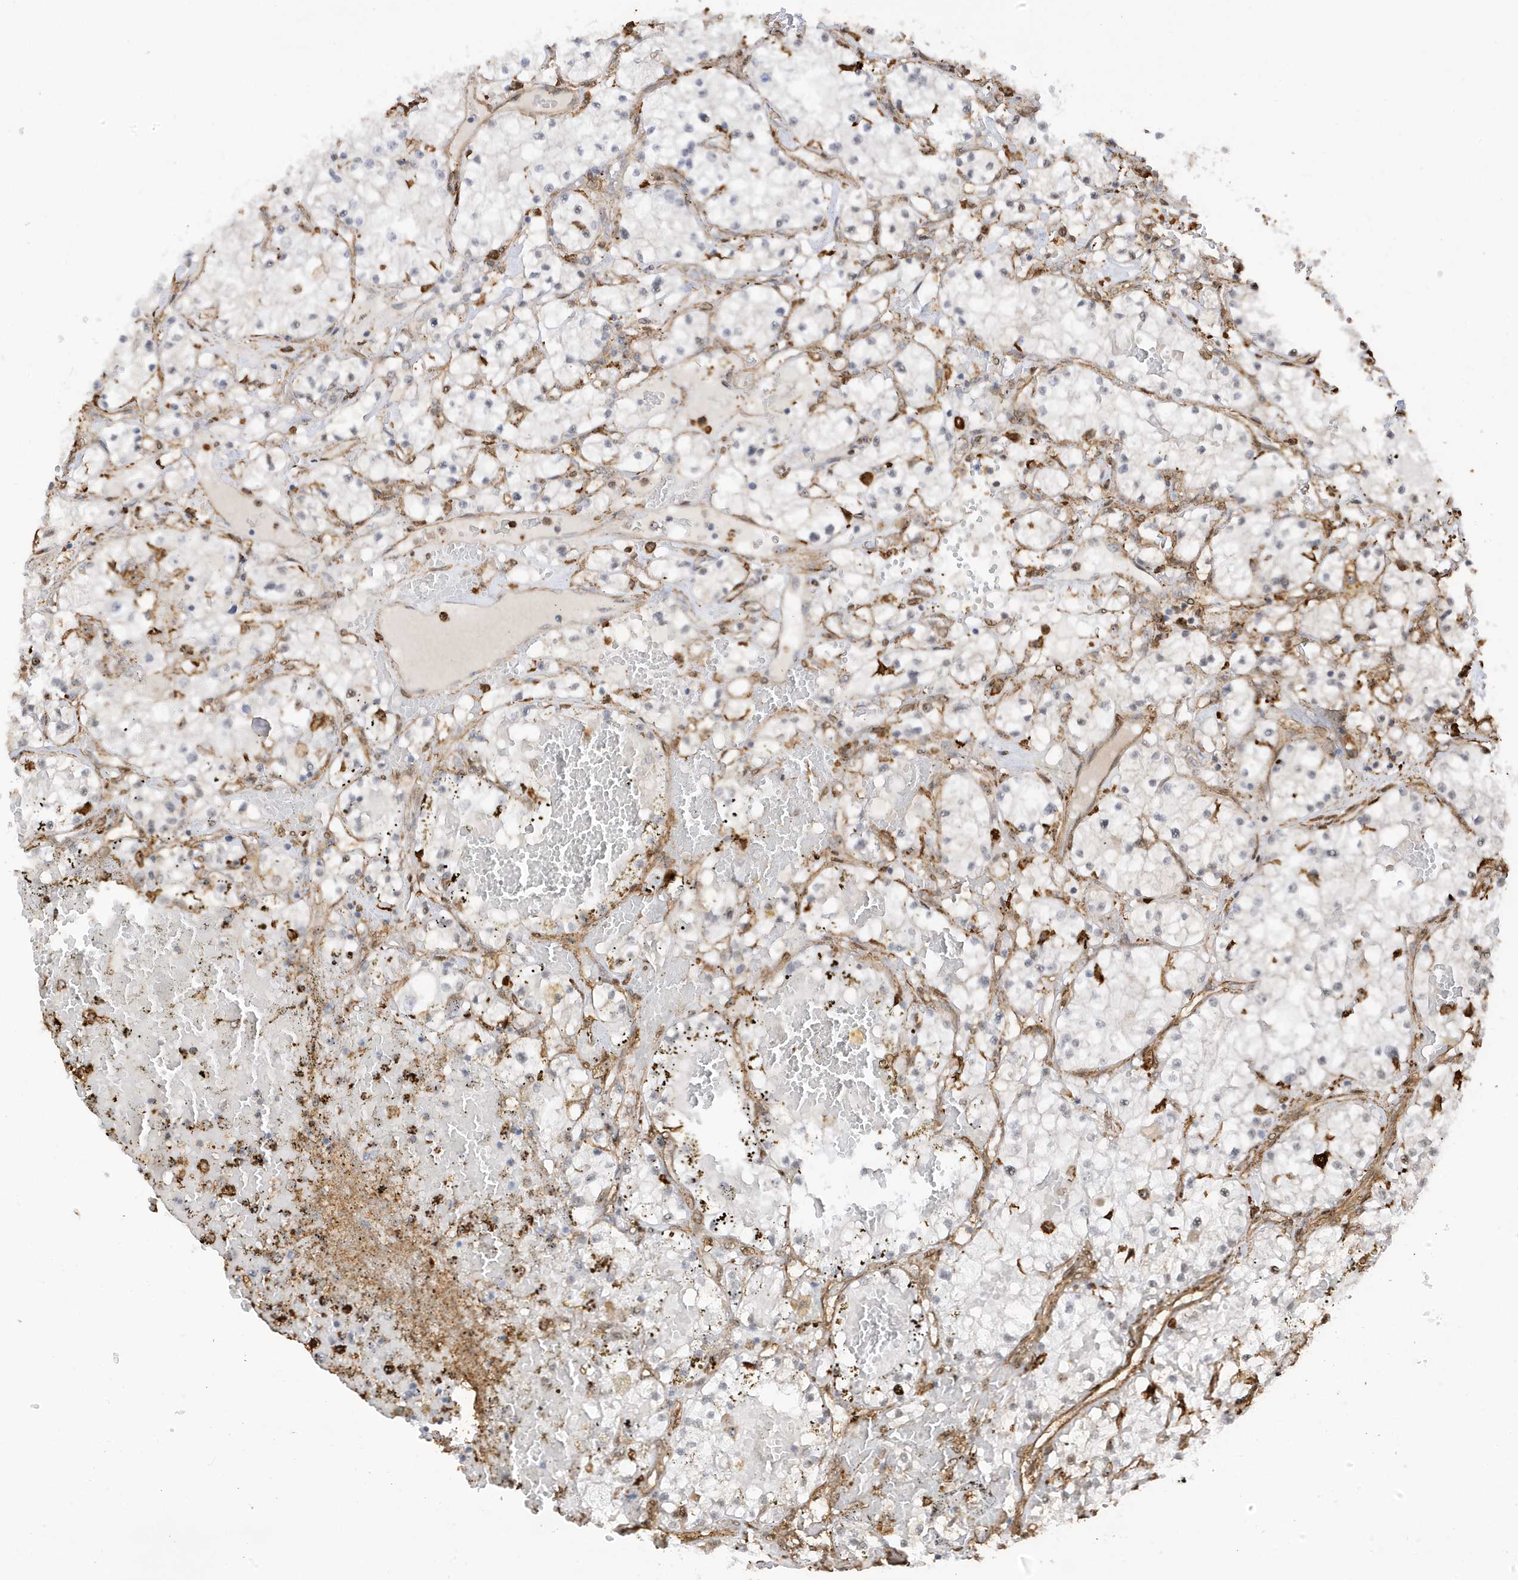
{"staining": {"intensity": "negative", "quantity": "none", "location": "none"}, "tissue": "renal cancer", "cell_type": "Tumor cells", "image_type": "cancer", "snomed": [{"axis": "morphology", "description": "Normal tissue, NOS"}, {"axis": "morphology", "description": "Adenocarcinoma, NOS"}, {"axis": "topography", "description": "Kidney"}], "caption": "This is a image of immunohistochemistry staining of renal cancer (adenocarcinoma), which shows no positivity in tumor cells.", "gene": "PHACTR2", "patient": {"sex": "male", "age": 68}}